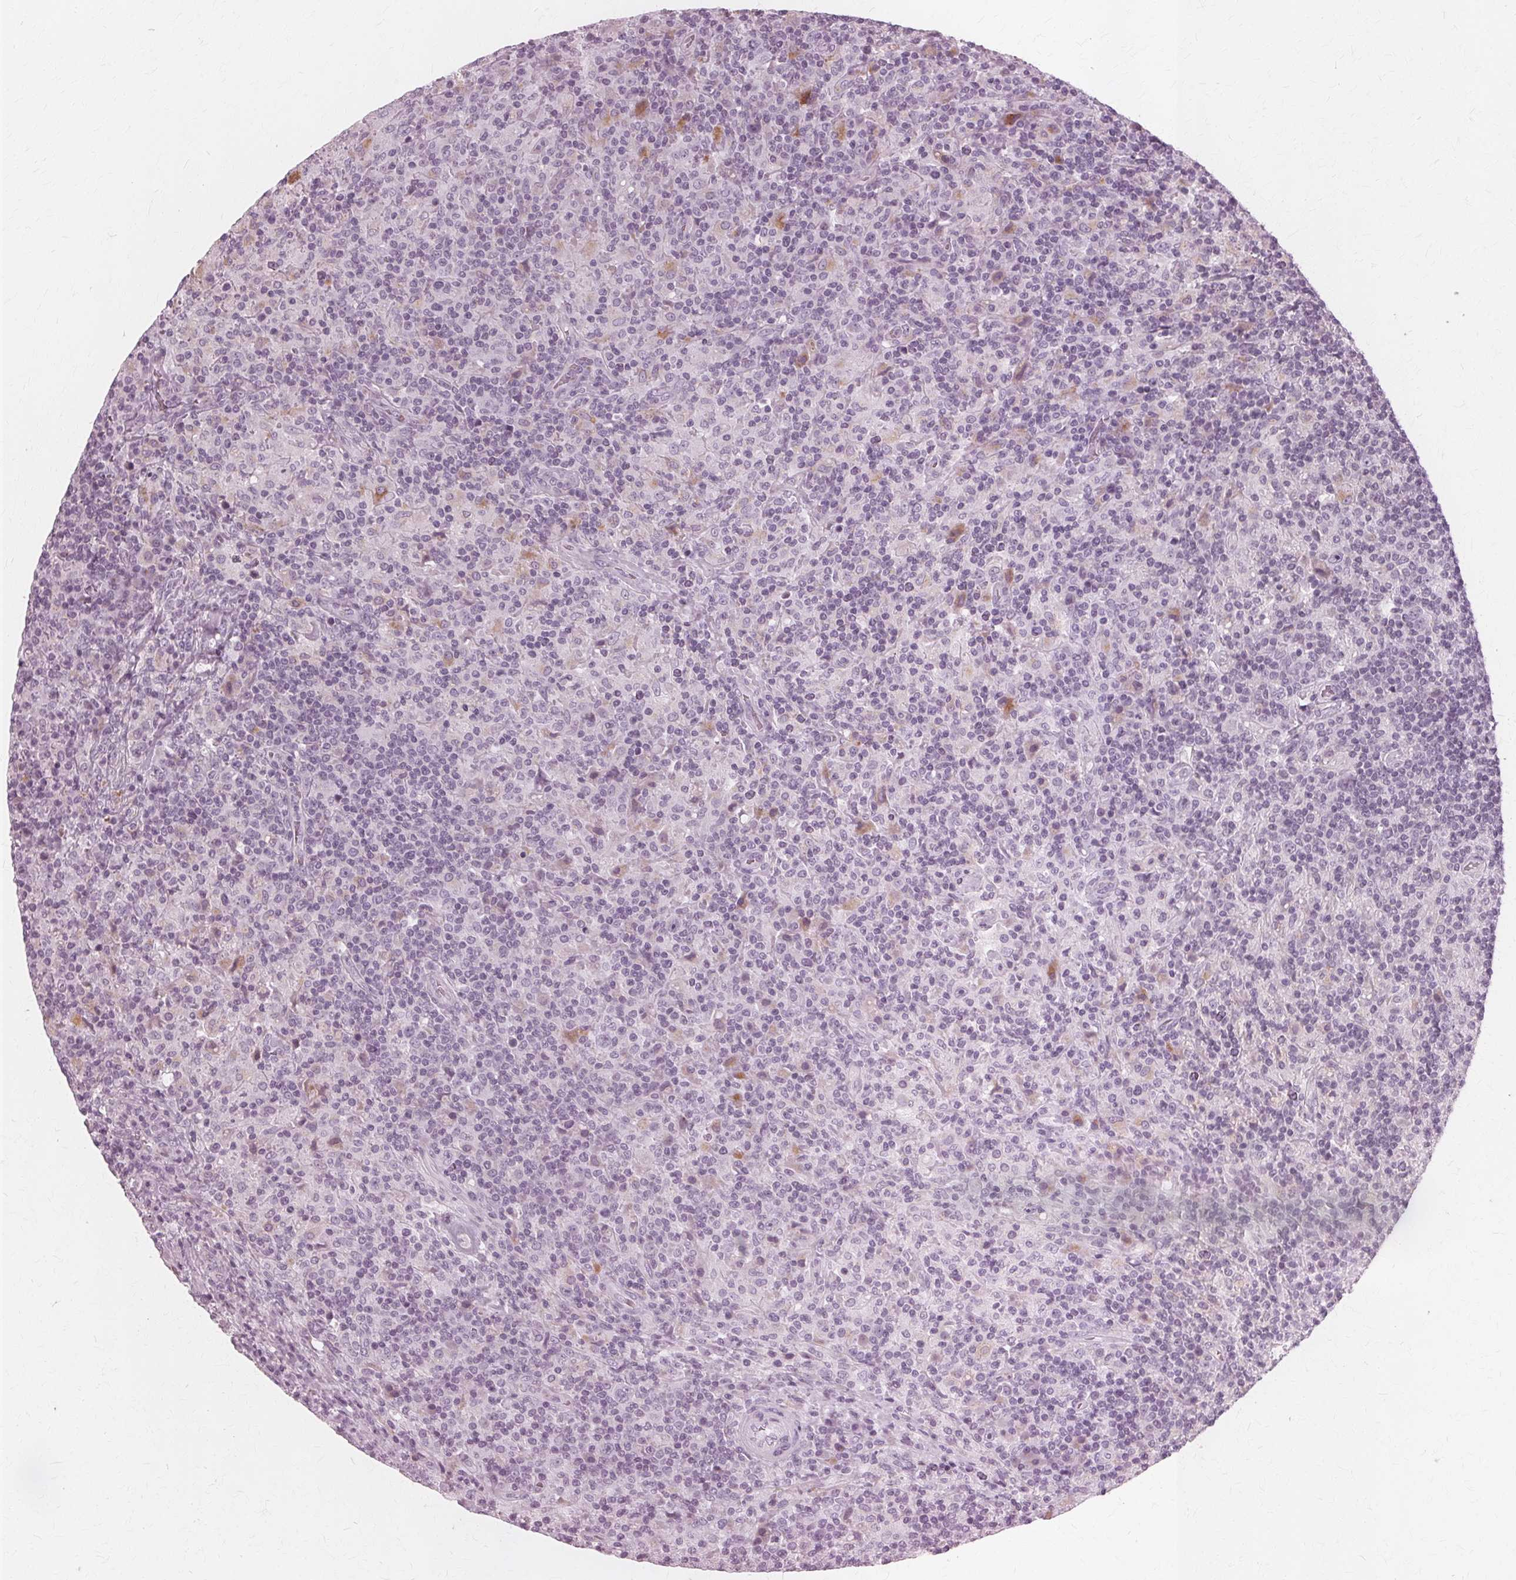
{"staining": {"intensity": "negative", "quantity": "none", "location": "none"}, "tissue": "lymphoma", "cell_type": "Tumor cells", "image_type": "cancer", "snomed": [{"axis": "morphology", "description": "Hodgkin's disease, NOS"}, {"axis": "topography", "description": "Lymph node"}], "caption": "Tumor cells show no significant expression in Hodgkin's disease.", "gene": "DNASE2", "patient": {"sex": "male", "age": 70}}